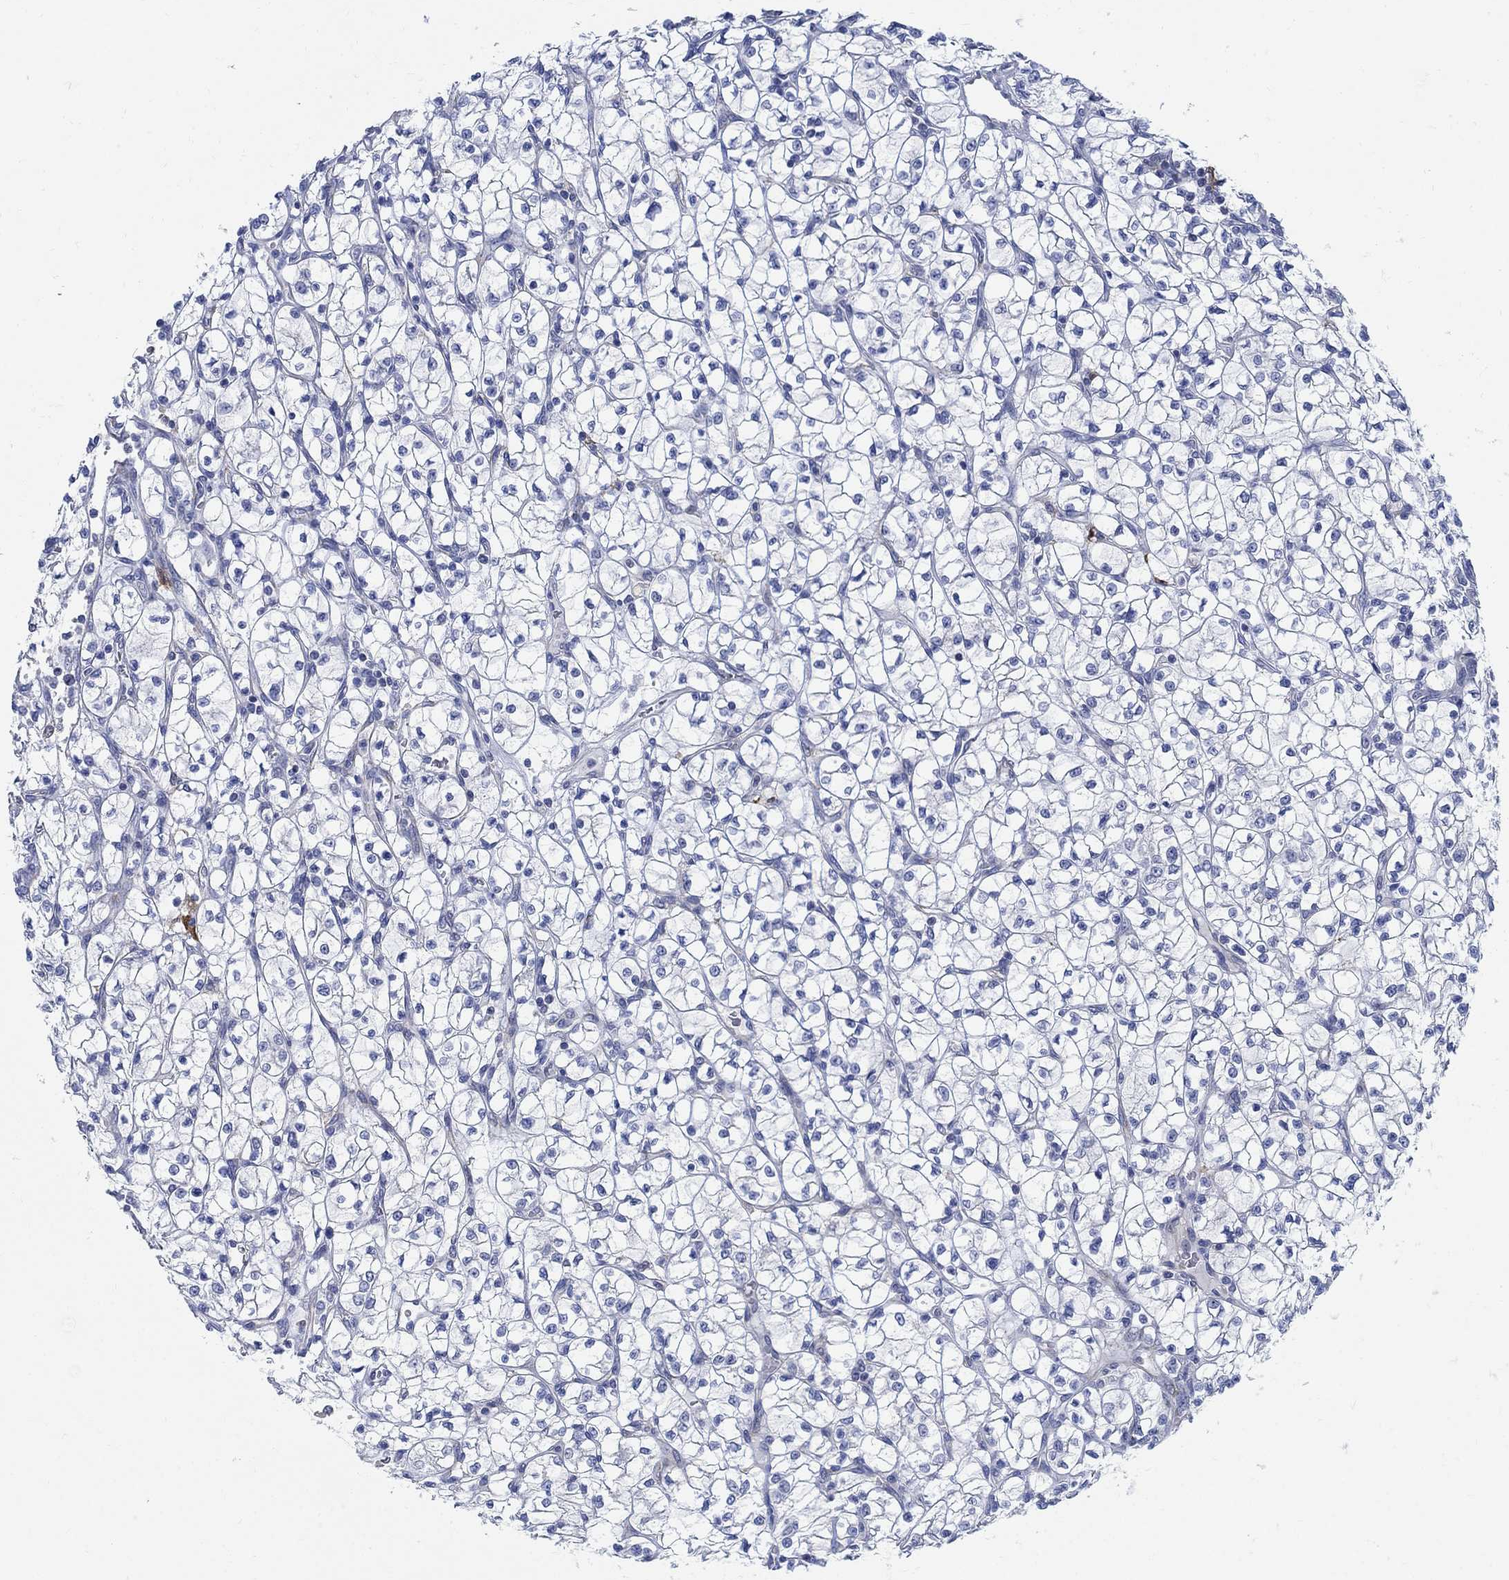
{"staining": {"intensity": "negative", "quantity": "none", "location": "none"}, "tissue": "renal cancer", "cell_type": "Tumor cells", "image_type": "cancer", "snomed": [{"axis": "morphology", "description": "Adenocarcinoma, NOS"}, {"axis": "topography", "description": "Kidney"}], "caption": "A histopathology image of renal cancer (adenocarcinoma) stained for a protein reveals no brown staining in tumor cells.", "gene": "PHF21B", "patient": {"sex": "female", "age": 64}}